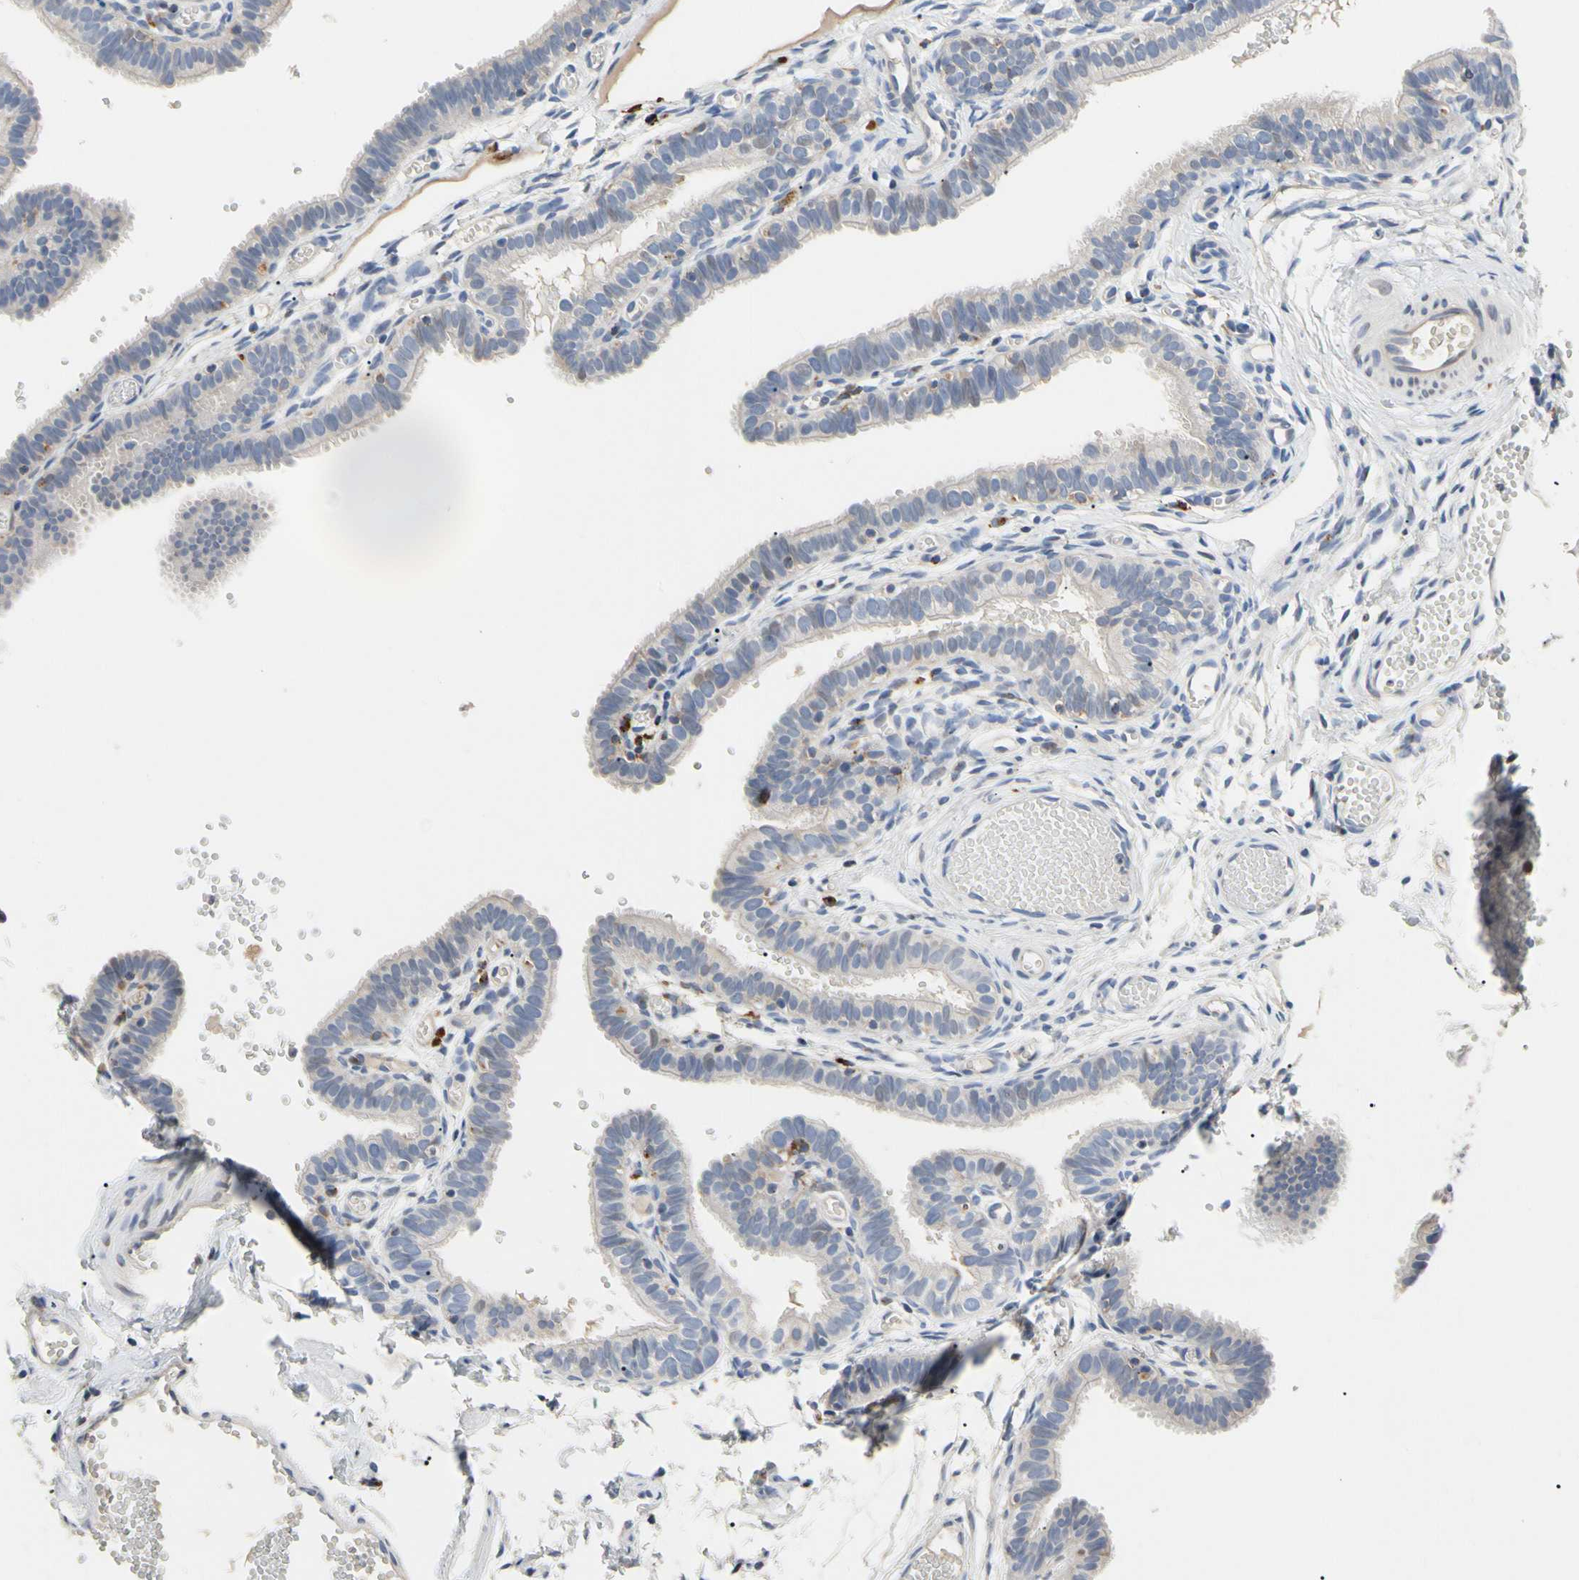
{"staining": {"intensity": "weak", "quantity": "<25%", "location": "cytoplasmic/membranous"}, "tissue": "fallopian tube", "cell_type": "Glandular cells", "image_type": "normal", "snomed": [{"axis": "morphology", "description": "Normal tissue, NOS"}, {"axis": "topography", "description": "Fallopian tube"}, {"axis": "topography", "description": "Placenta"}], "caption": "DAB immunohistochemical staining of normal human fallopian tube shows no significant positivity in glandular cells. The staining was performed using DAB (3,3'-diaminobenzidine) to visualize the protein expression in brown, while the nuclei were stained in blue with hematoxylin (Magnification: 20x).", "gene": "ADA2", "patient": {"sex": "female", "age": 34}}